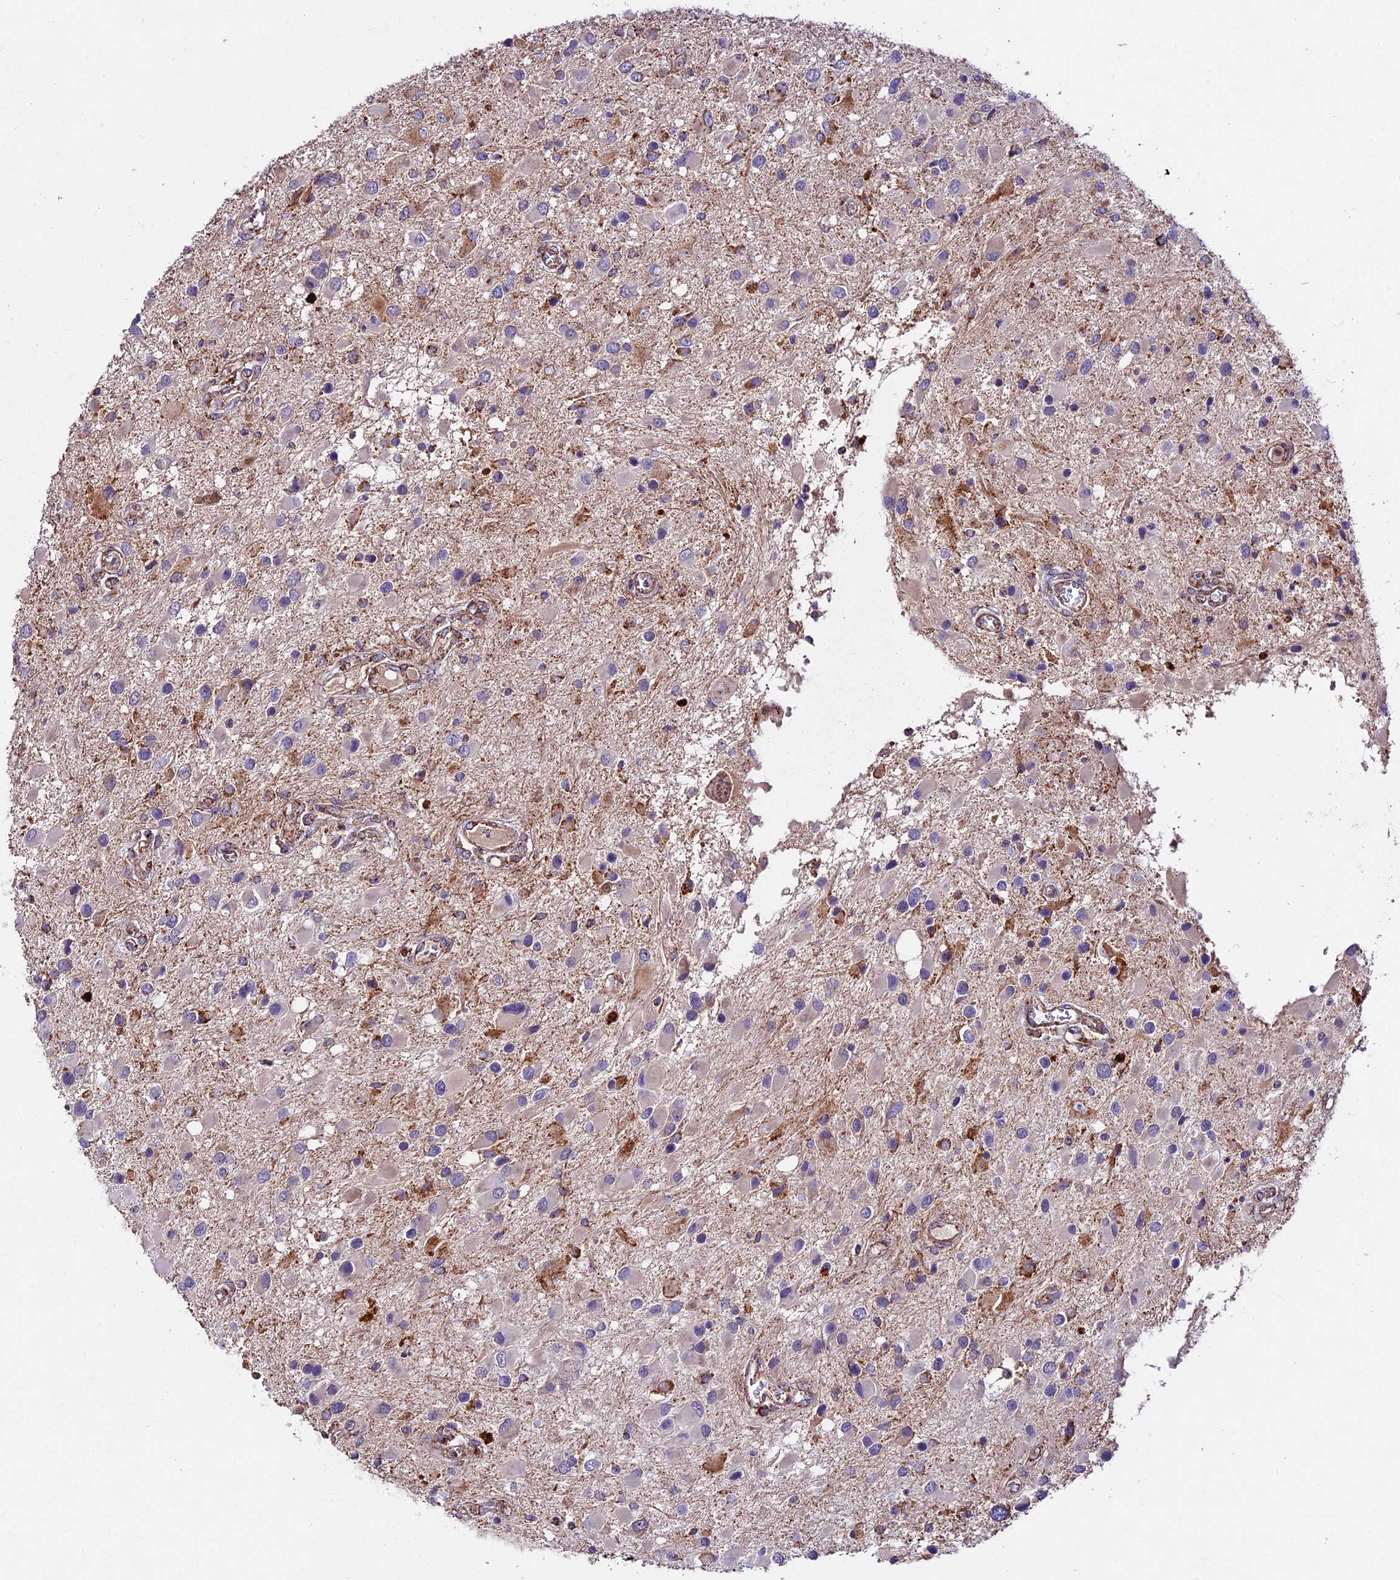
{"staining": {"intensity": "moderate", "quantity": "<25%", "location": "cytoplasmic/membranous"}, "tissue": "glioma", "cell_type": "Tumor cells", "image_type": "cancer", "snomed": [{"axis": "morphology", "description": "Glioma, malignant, High grade"}, {"axis": "topography", "description": "Brain"}], "caption": "This image exhibits immunohistochemistry staining of human malignant glioma (high-grade), with low moderate cytoplasmic/membranous staining in about <25% of tumor cells.", "gene": "NDUFA8", "patient": {"sex": "male", "age": 53}}